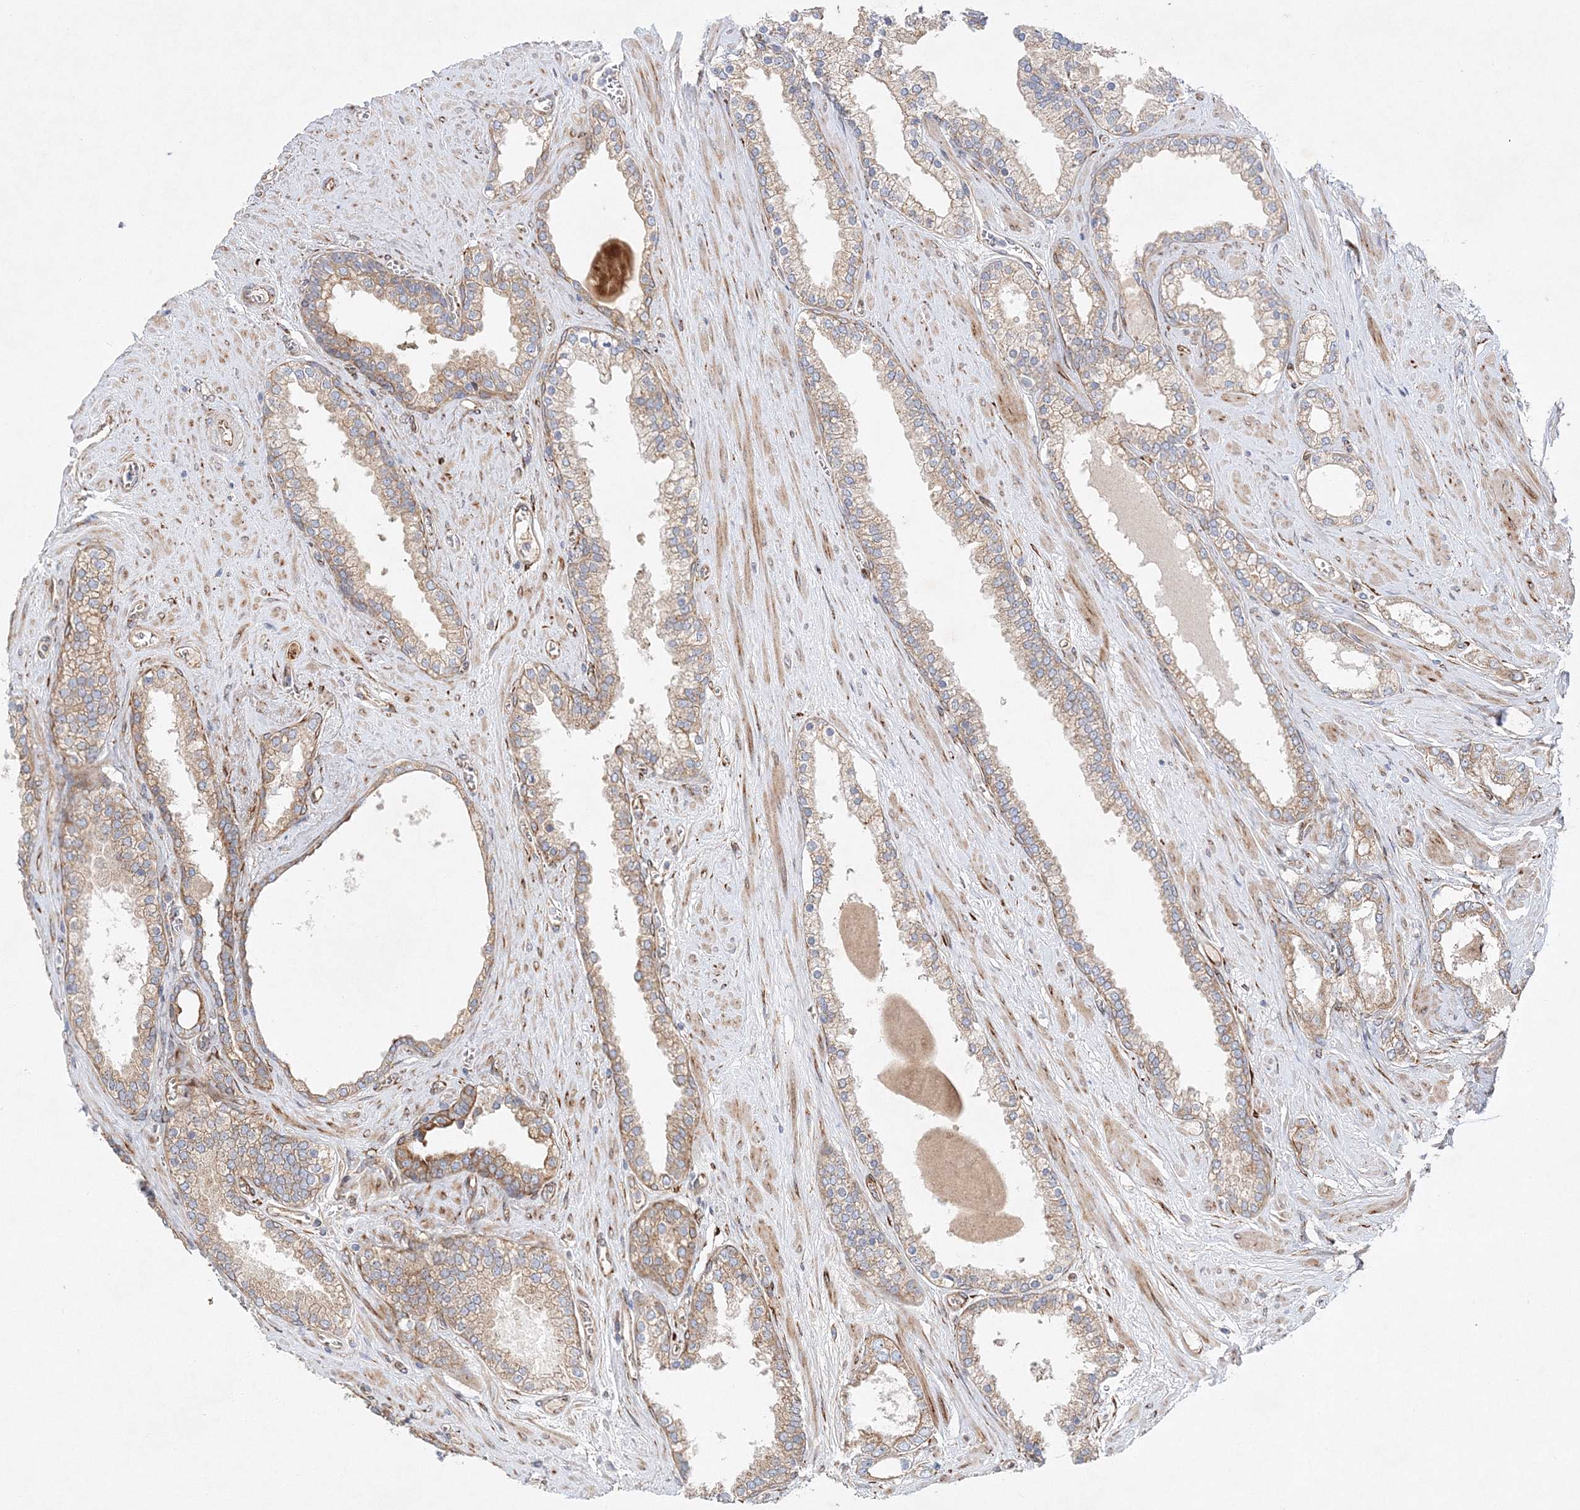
{"staining": {"intensity": "weak", "quantity": ">75%", "location": "cytoplasmic/membranous"}, "tissue": "prostate cancer", "cell_type": "Tumor cells", "image_type": "cancer", "snomed": [{"axis": "morphology", "description": "Adenocarcinoma, Low grade"}, {"axis": "topography", "description": "Prostate"}], "caption": "A low amount of weak cytoplasmic/membranous expression is appreciated in about >75% of tumor cells in prostate low-grade adenocarcinoma tissue.", "gene": "ZFYVE16", "patient": {"sex": "male", "age": 62}}